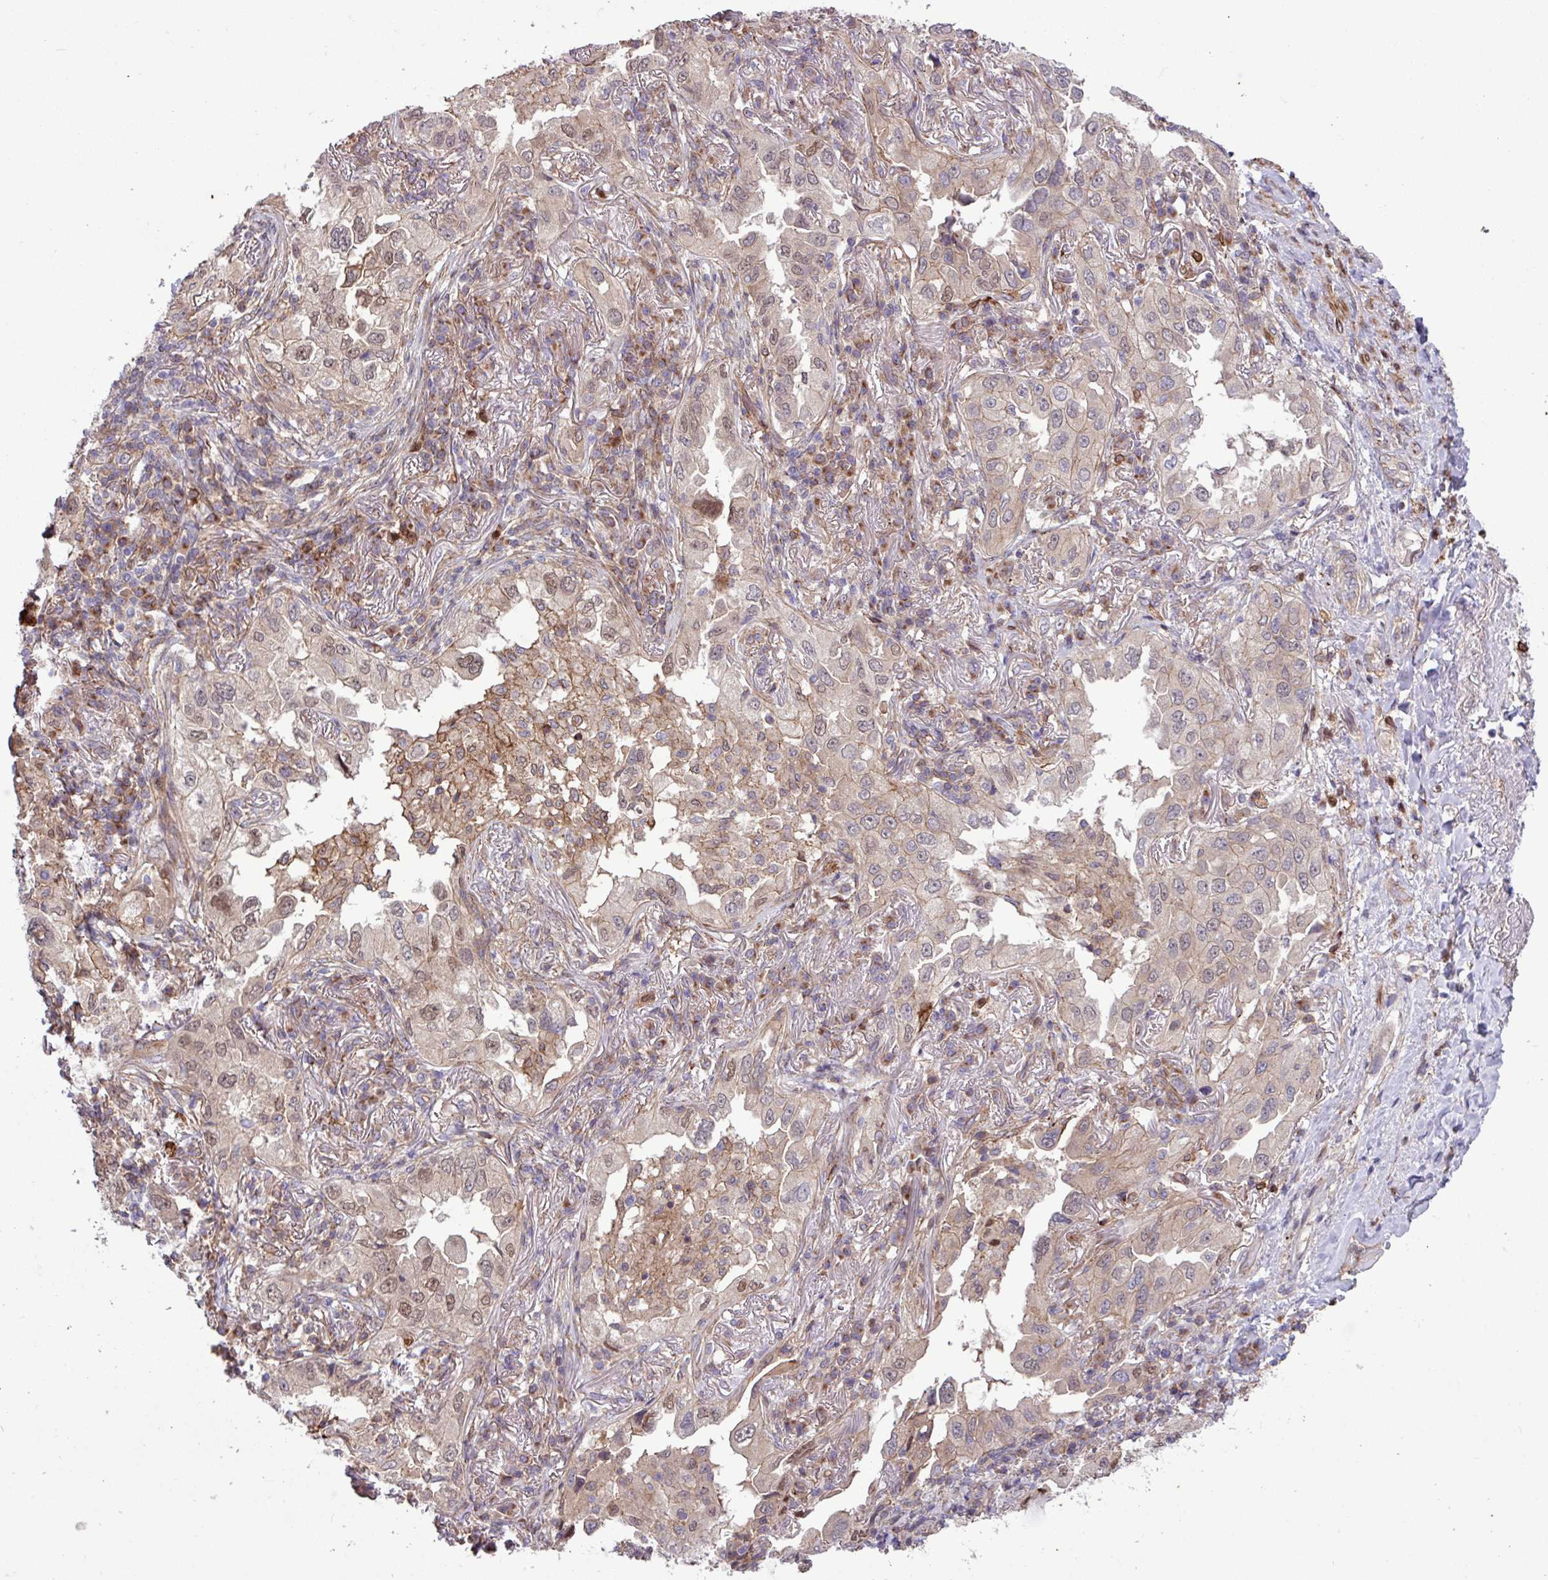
{"staining": {"intensity": "weak", "quantity": "25%-75%", "location": "cytoplasmic/membranous,nuclear"}, "tissue": "lung cancer", "cell_type": "Tumor cells", "image_type": "cancer", "snomed": [{"axis": "morphology", "description": "Adenocarcinoma, NOS"}, {"axis": "topography", "description": "Lung"}], "caption": "Human lung adenocarcinoma stained for a protein (brown) displays weak cytoplasmic/membranous and nuclear positive positivity in approximately 25%-75% of tumor cells.", "gene": "CNTRL", "patient": {"sex": "female", "age": 69}}